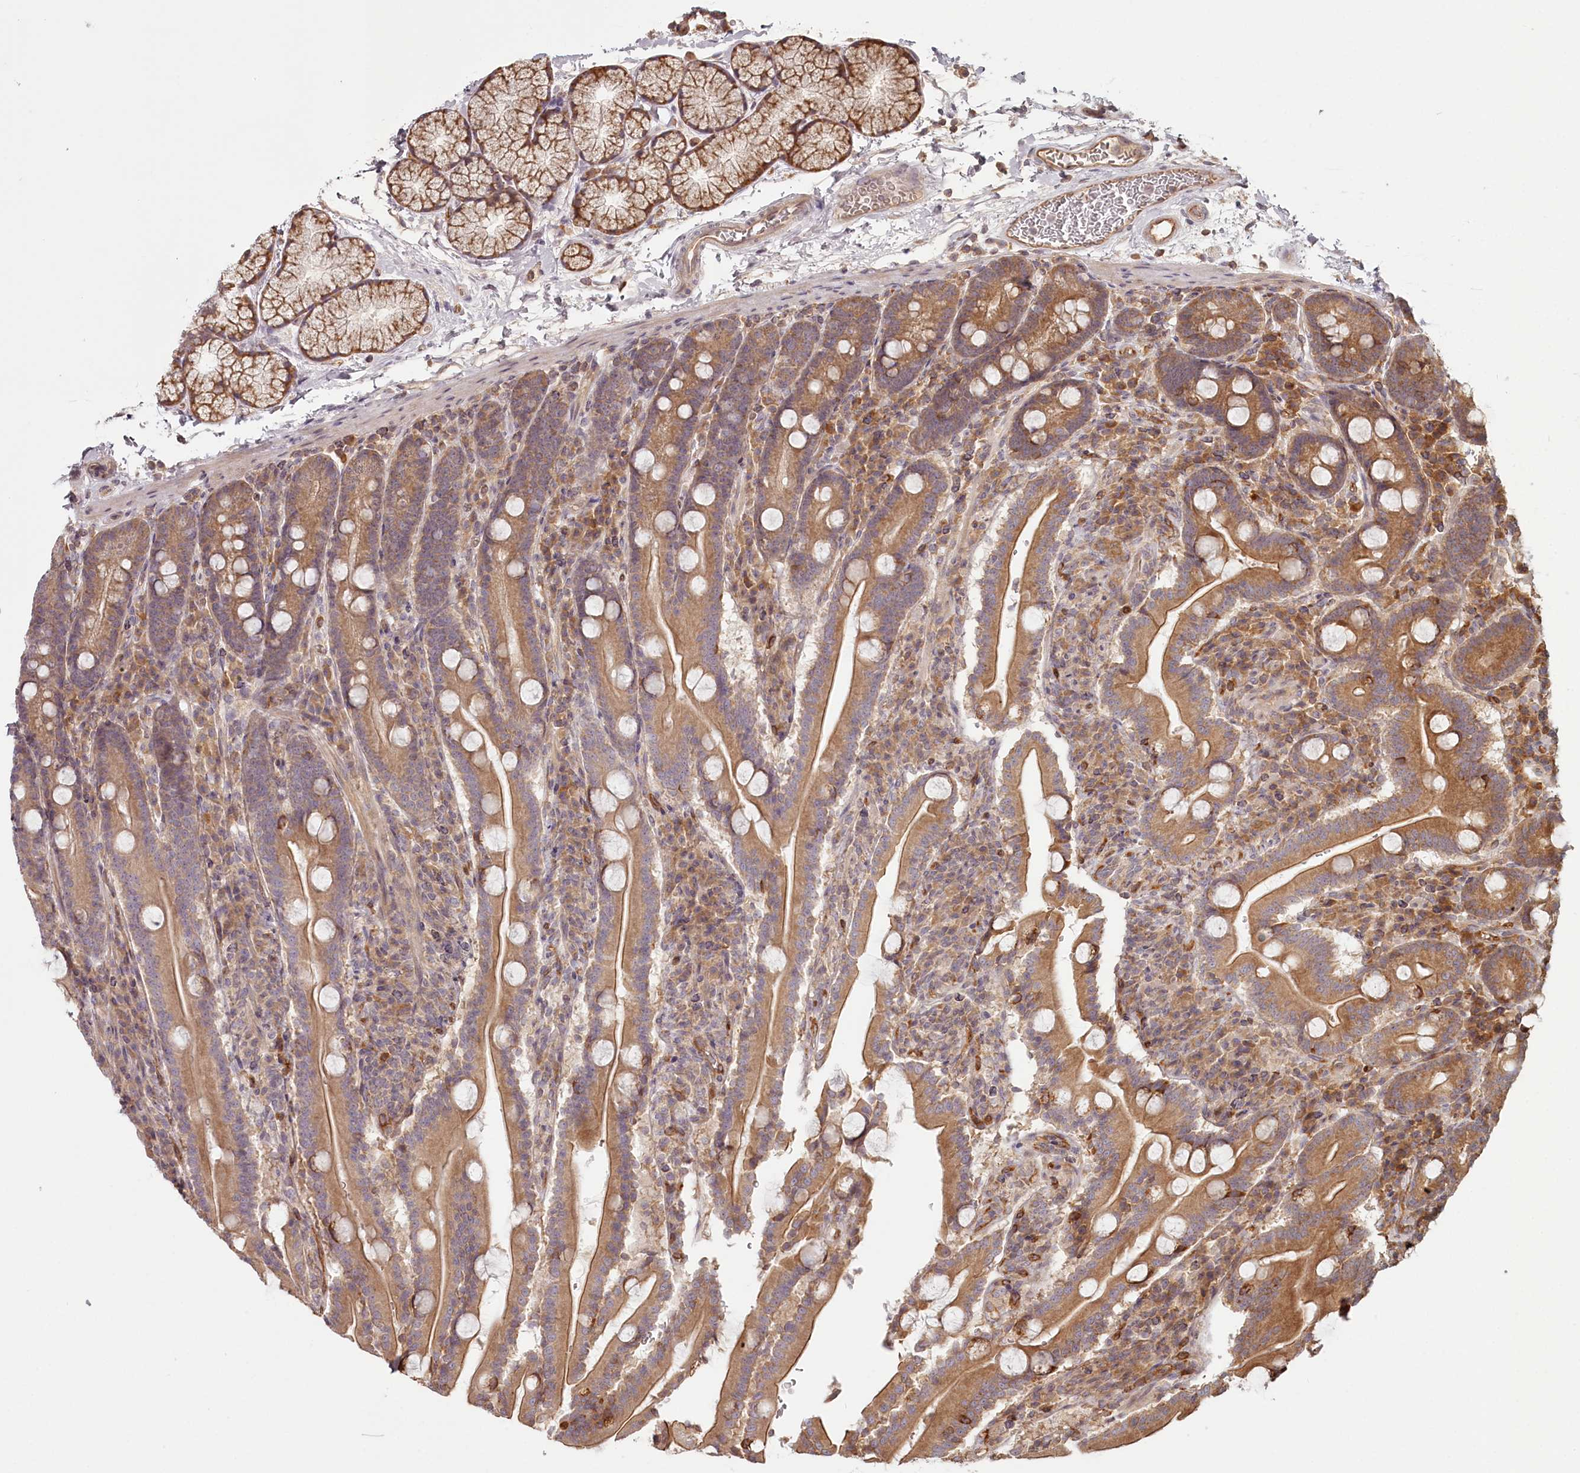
{"staining": {"intensity": "moderate", "quantity": ">75%", "location": "cytoplasmic/membranous"}, "tissue": "duodenum", "cell_type": "Glandular cells", "image_type": "normal", "snomed": [{"axis": "morphology", "description": "Normal tissue, NOS"}, {"axis": "topography", "description": "Duodenum"}], "caption": "Immunohistochemical staining of unremarkable human duodenum reveals >75% levels of moderate cytoplasmic/membranous protein staining in about >75% of glandular cells.", "gene": "TMIE", "patient": {"sex": "male", "age": 35}}